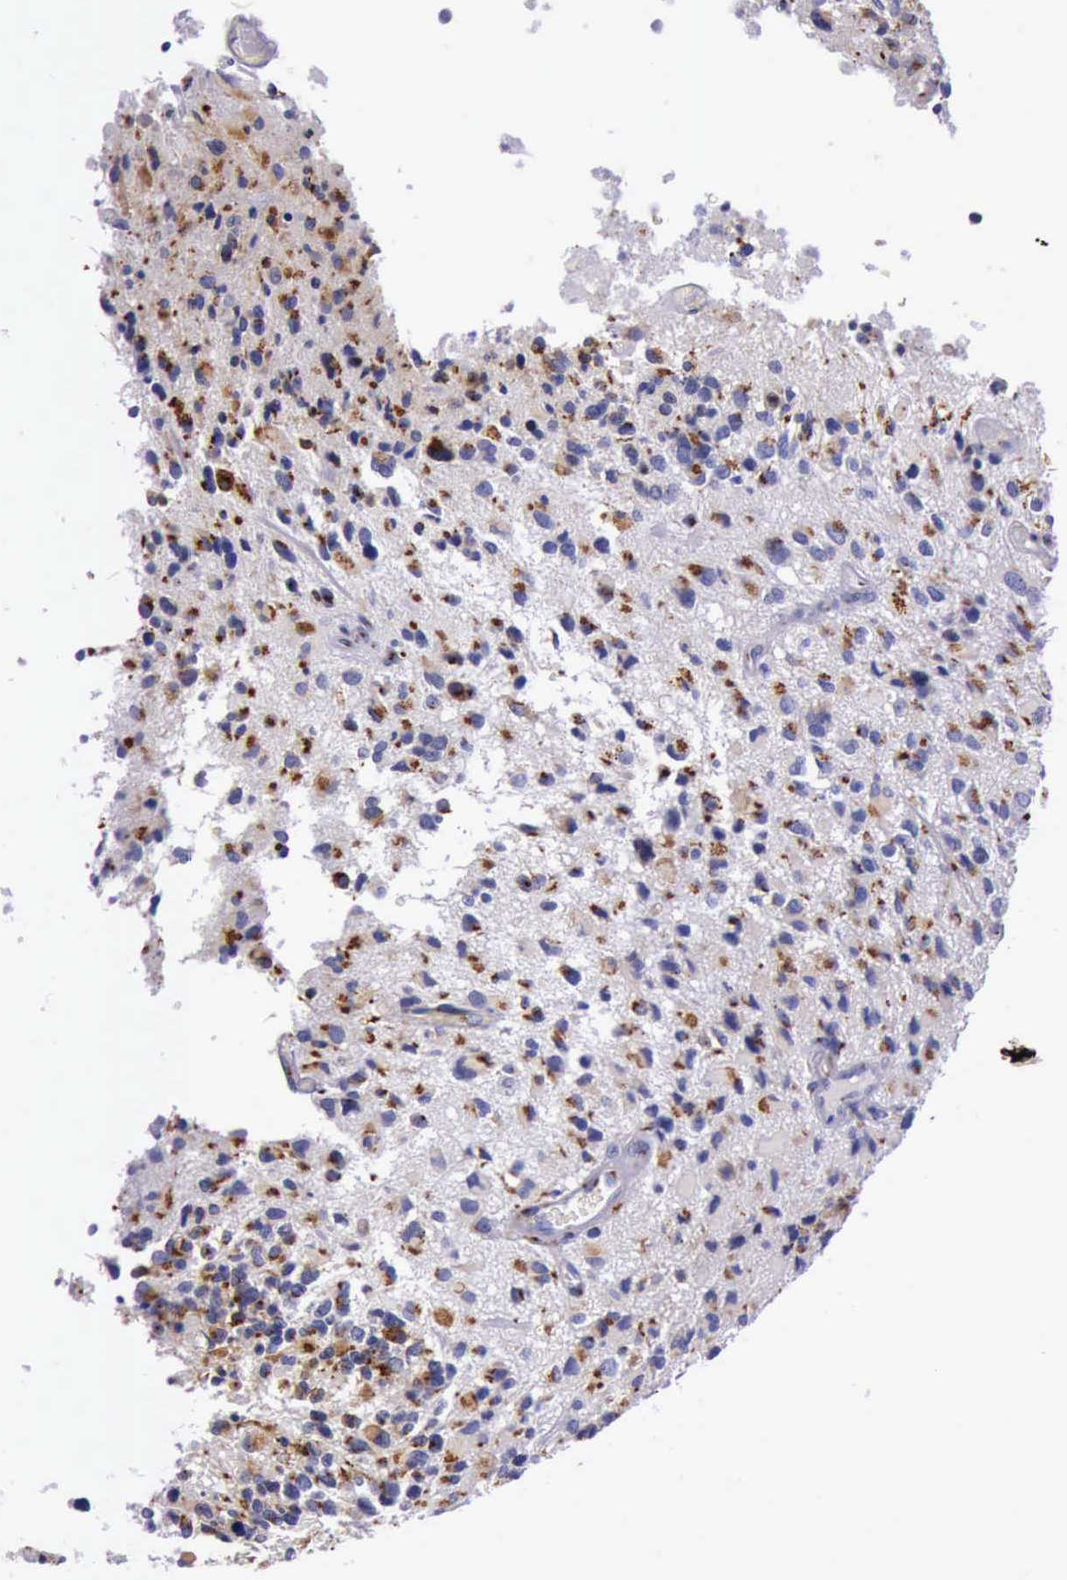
{"staining": {"intensity": "strong", "quantity": ">75%", "location": "cytoplasmic/membranous"}, "tissue": "glioma", "cell_type": "Tumor cells", "image_type": "cancer", "snomed": [{"axis": "morphology", "description": "Glioma, malignant, High grade"}, {"axis": "topography", "description": "Brain"}], "caption": "IHC image of neoplastic tissue: malignant glioma (high-grade) stained using immunohistochemistry (IHC) reveals high levels of strong protein expression localized specifically in the cytoplasmic/membranous of tumor cells, appearing as a cytoplasmic/membranous brown color.", "gene": "GOLGA5", "patient": {"sex": "male", "age": 69}}